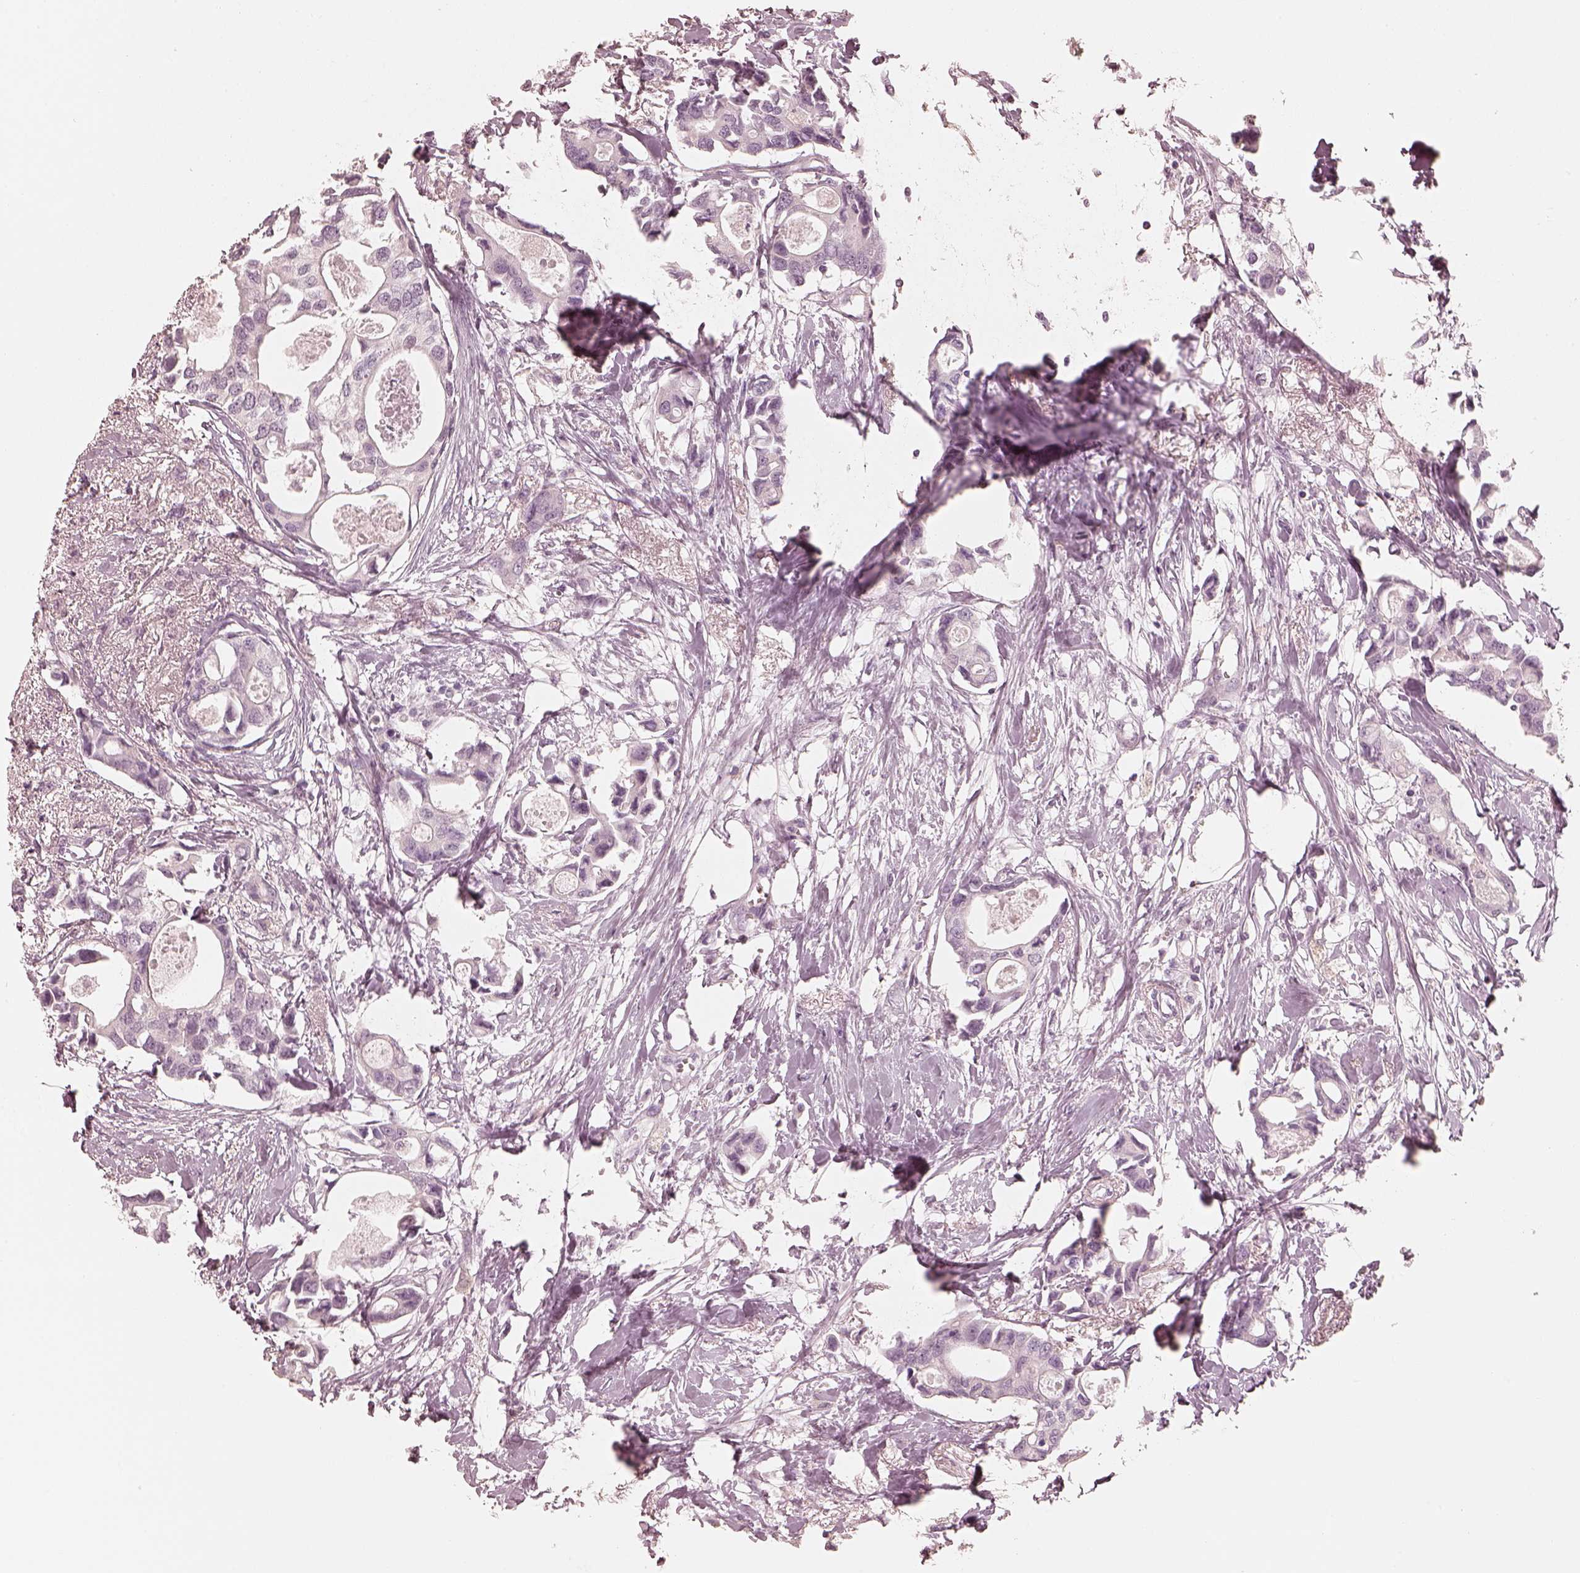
{"staining": {"intensity": "negative", "quantity": "none", "location": "none"}, "tissue": "breast cancer", "cell_type": "Tumor cells", "image_type": "cancer", "snomed": [{"axis": "morphology", "description": "Duct carcinoma"}, {"axis": "topography", "description": "Breast"}], "caption": "The IHC photomicrograph has no significant staining in tumor cells of breast cancer tissue.", "gene": "CALR3", "patient": {"sex": "female", "age": 83}}